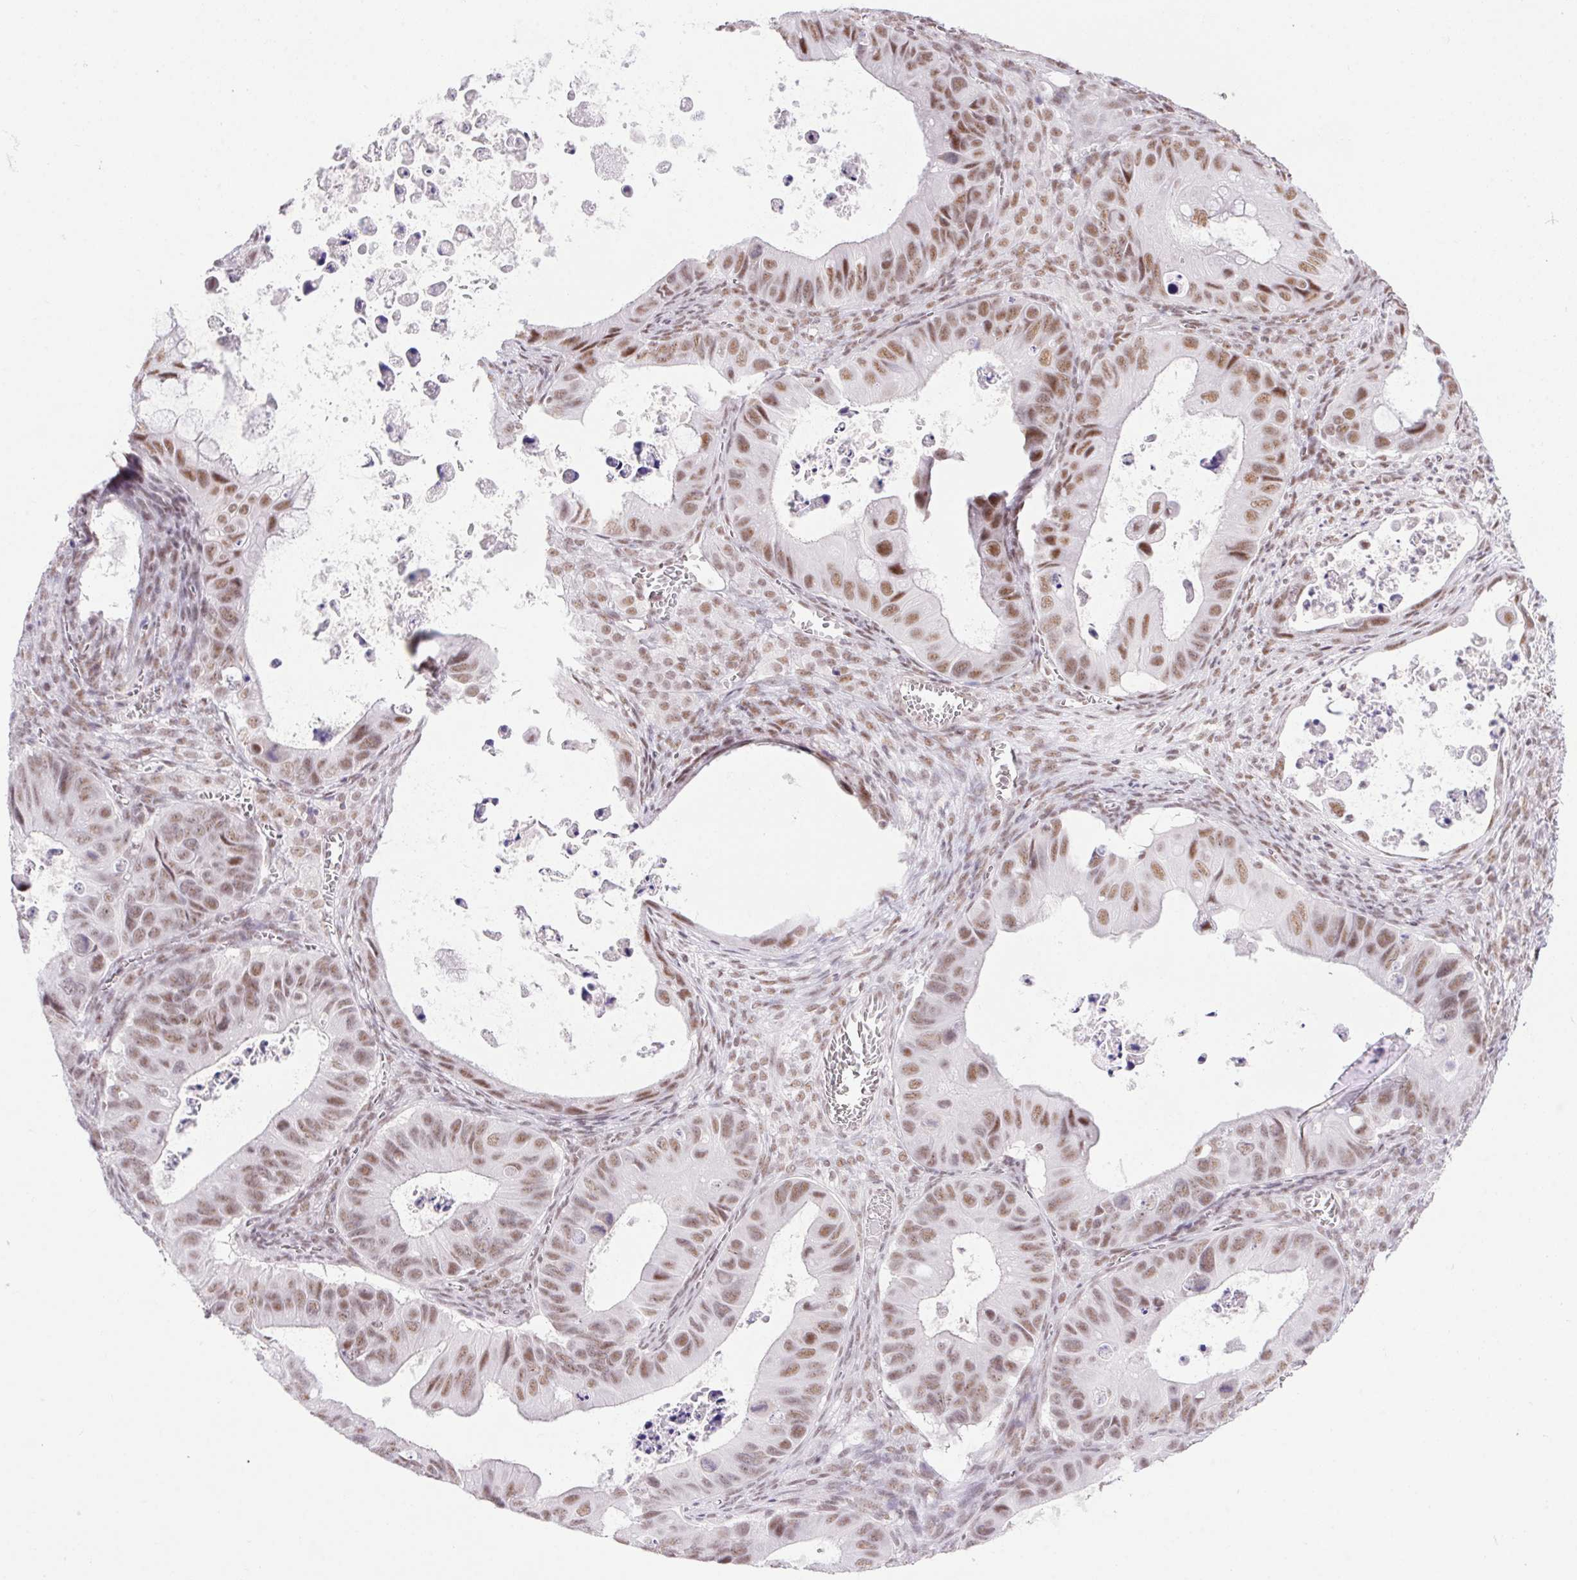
{"staining": {"intensity": "moderate", "quantity": ">75%", "location": "nuclear"}, "tissue": "ovarian cancer", "cell_type": "Tumor cells", "image_type": "cancer", "snomed": [{"axis": "morphology", "description": "Cystadenocarcinoma, mucinous, NOS"}, {"axis": "topography", "description": "Ovary"}], "caption": "The photomicrograph displays staining of ovarian mucinous cystadenocarcinoma, revealing moderate nuclear protein staining (brown color) within tumor cells.", "gene": "DDX17", "patient": {"sex": "female", "age": 64}}